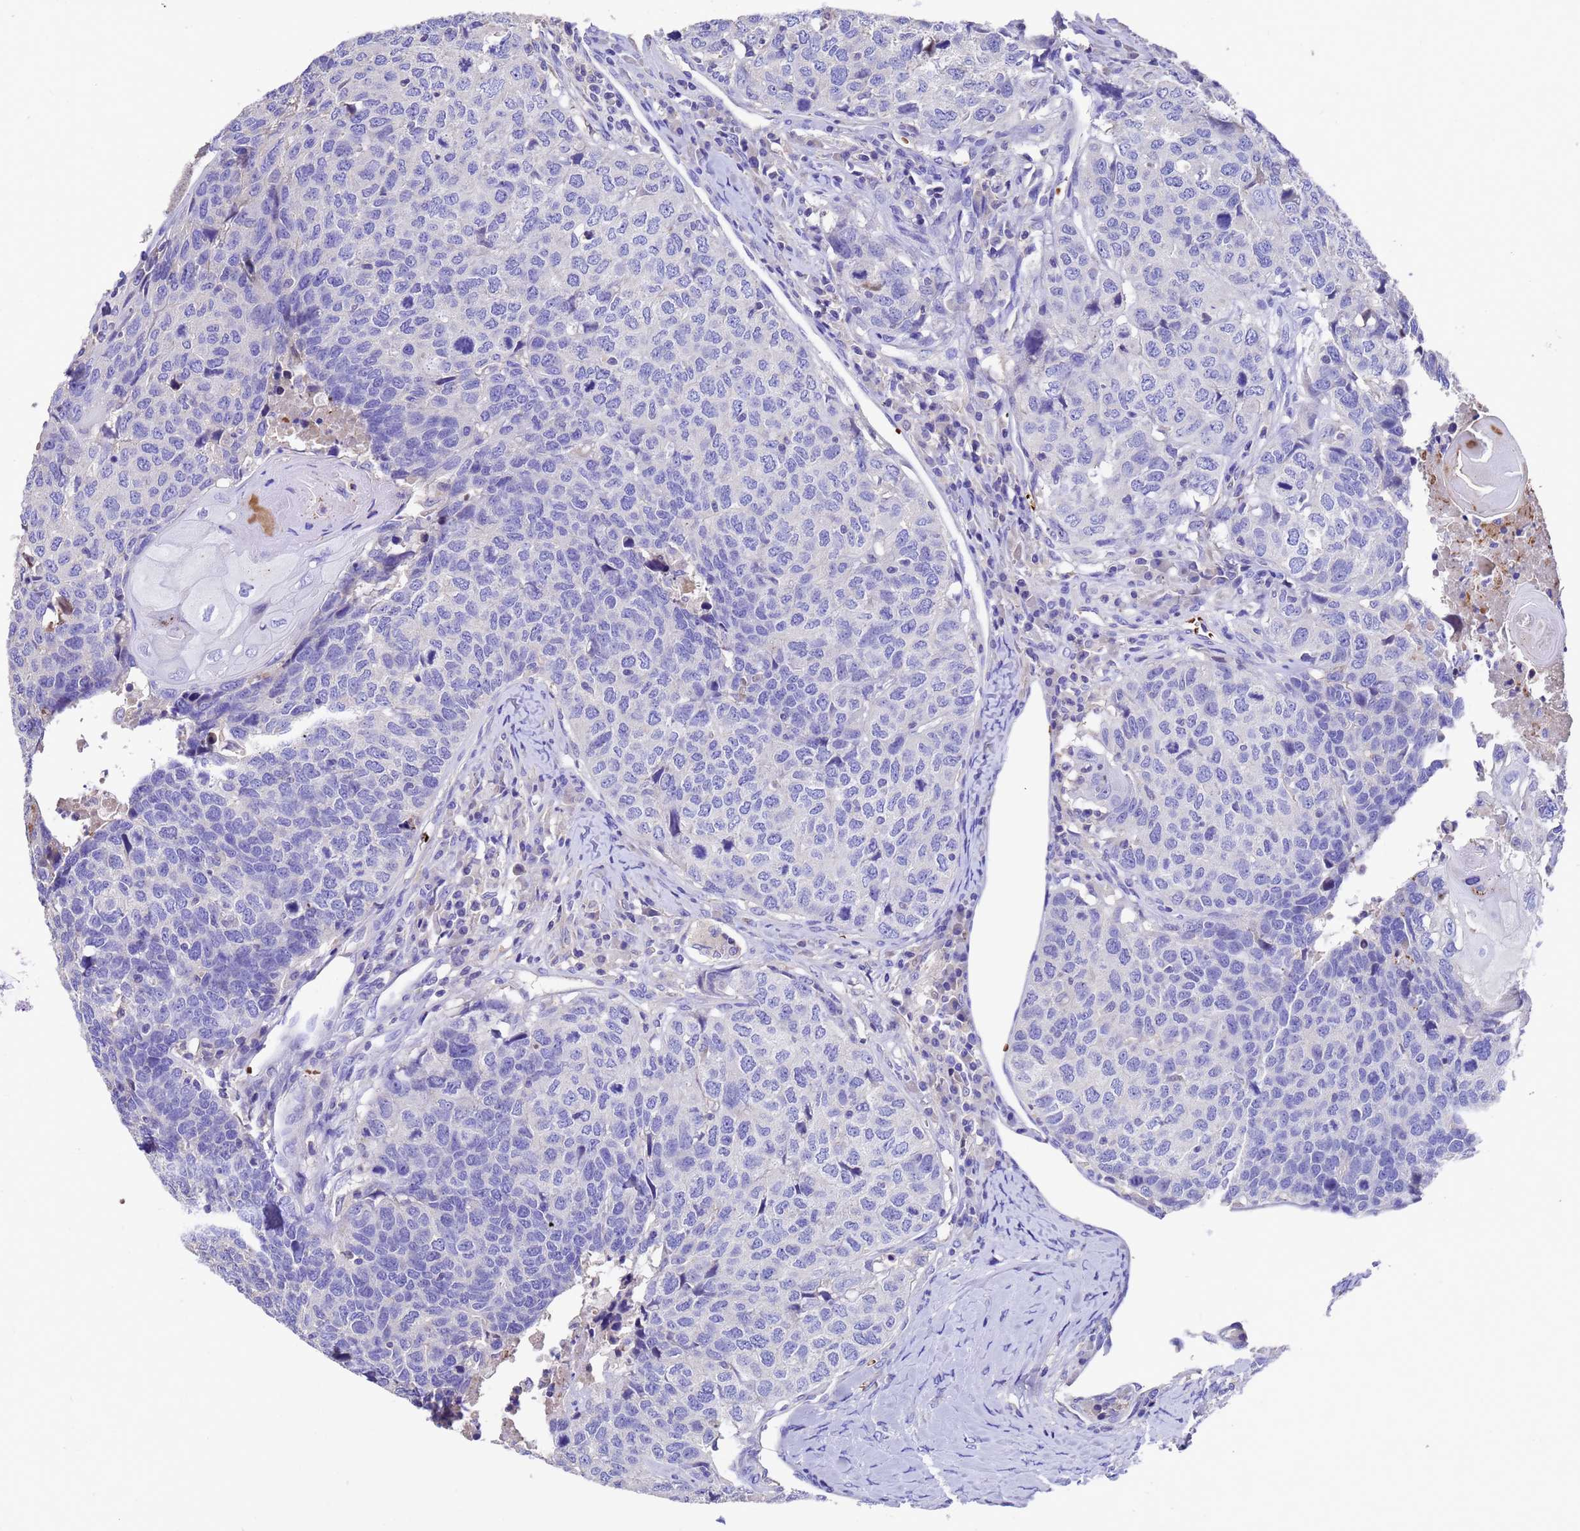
{"staining": {"intensity": "negative", "quantity": "none", "location": "none"}, "tissue": "head and neck cancer", "cell_type": "Tumor cells", "image_type": "cancer", "snomed": [{"axis": "morphology", "description": "Squamous cell carcinoma, NOS"}, {"axis": "topography", "description": "Head-Neck"}], "caption": "A high-resolution image shows immunohistochemistry staining of head and neck cancer, which displays no significant staining in tumor cells.", "gene": "ELP6", "patient": {"sex": "male", "age": 66}}